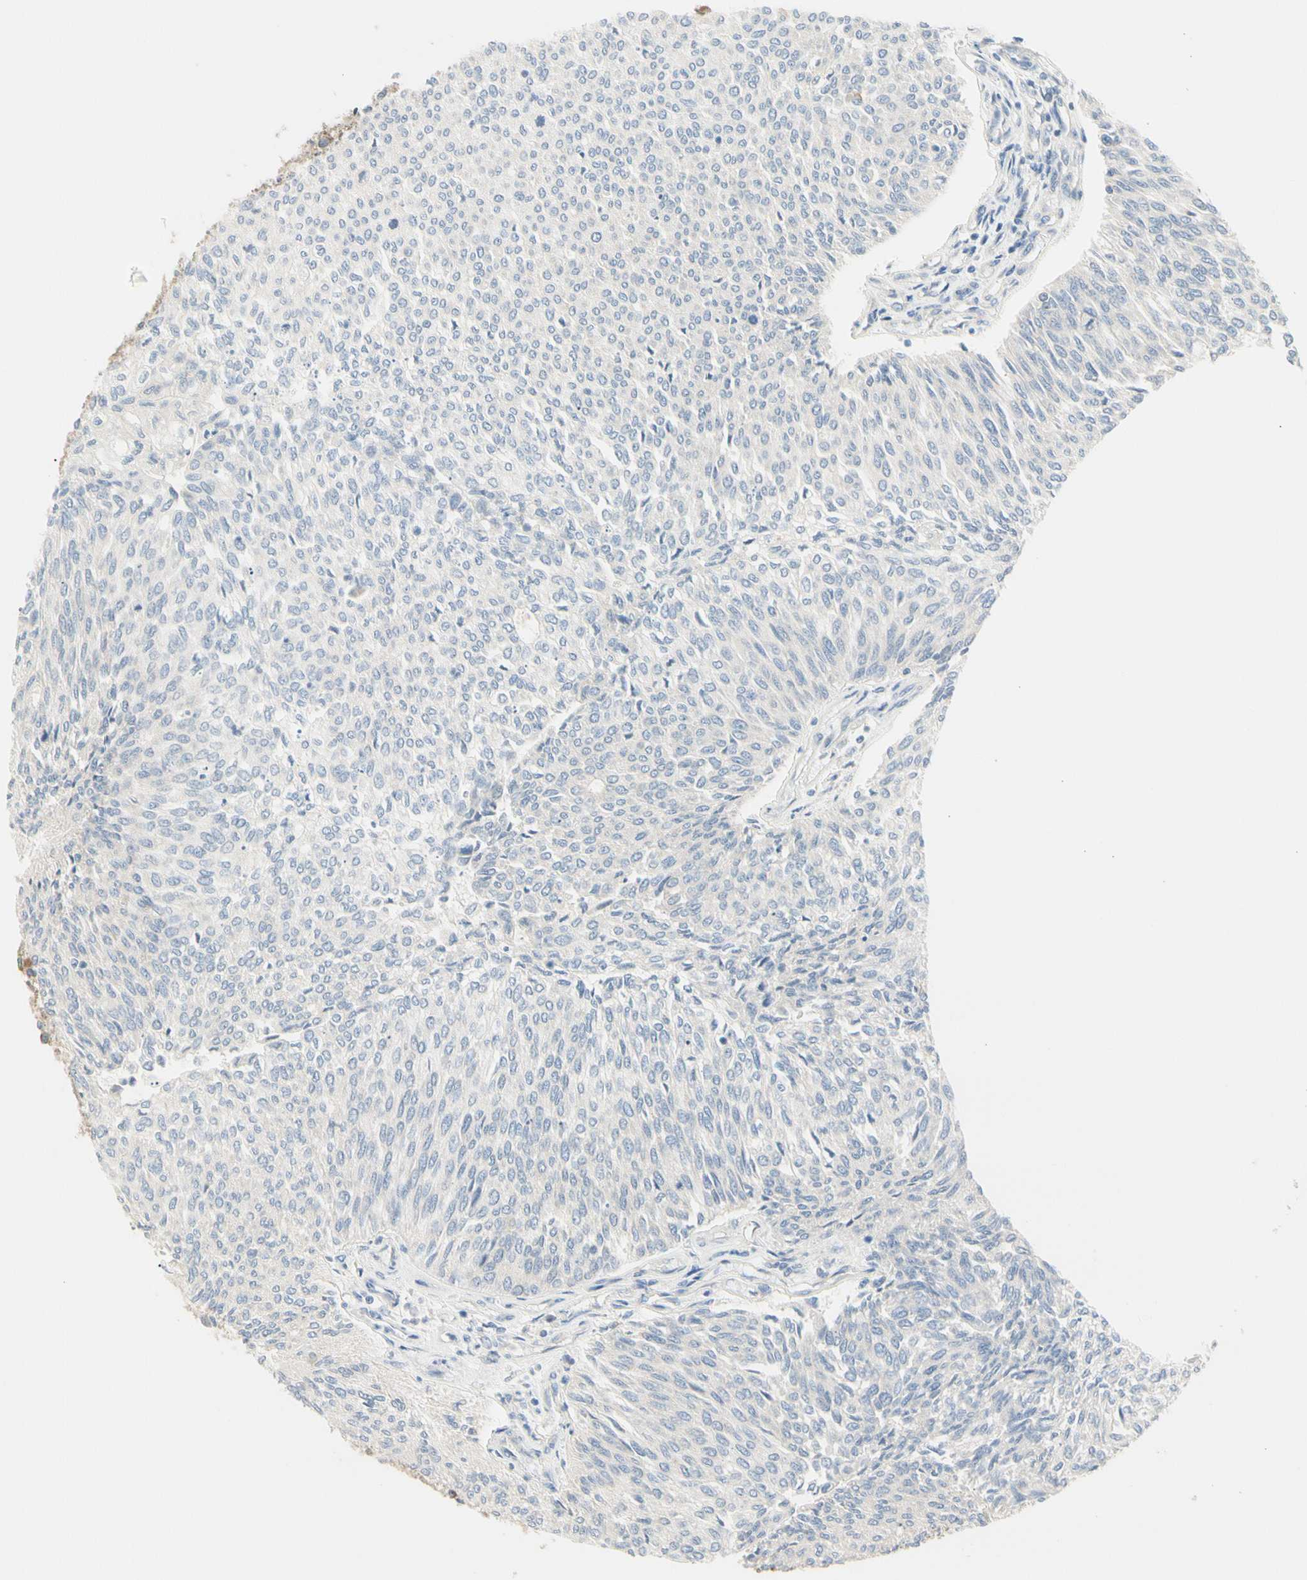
{"staining": {"intensity": "negative", "quantity": "none", "location": "none"}, "tissue": "urothelial cancer", "cell_type": "Tumor cells", "image_type": "cancer", "snomed": [{"axis": "morphology", "description": "Urothelial carcinoma, Low grade"}, {"axis": "topography", "description": "Urinary bladder"}], "caption": "A histopathology image of urothelial cancer stained for a protein shows no brown staining in tumor cells.", "gene": "NFKB2", "patient": {"sex": "female", "age": 79}}